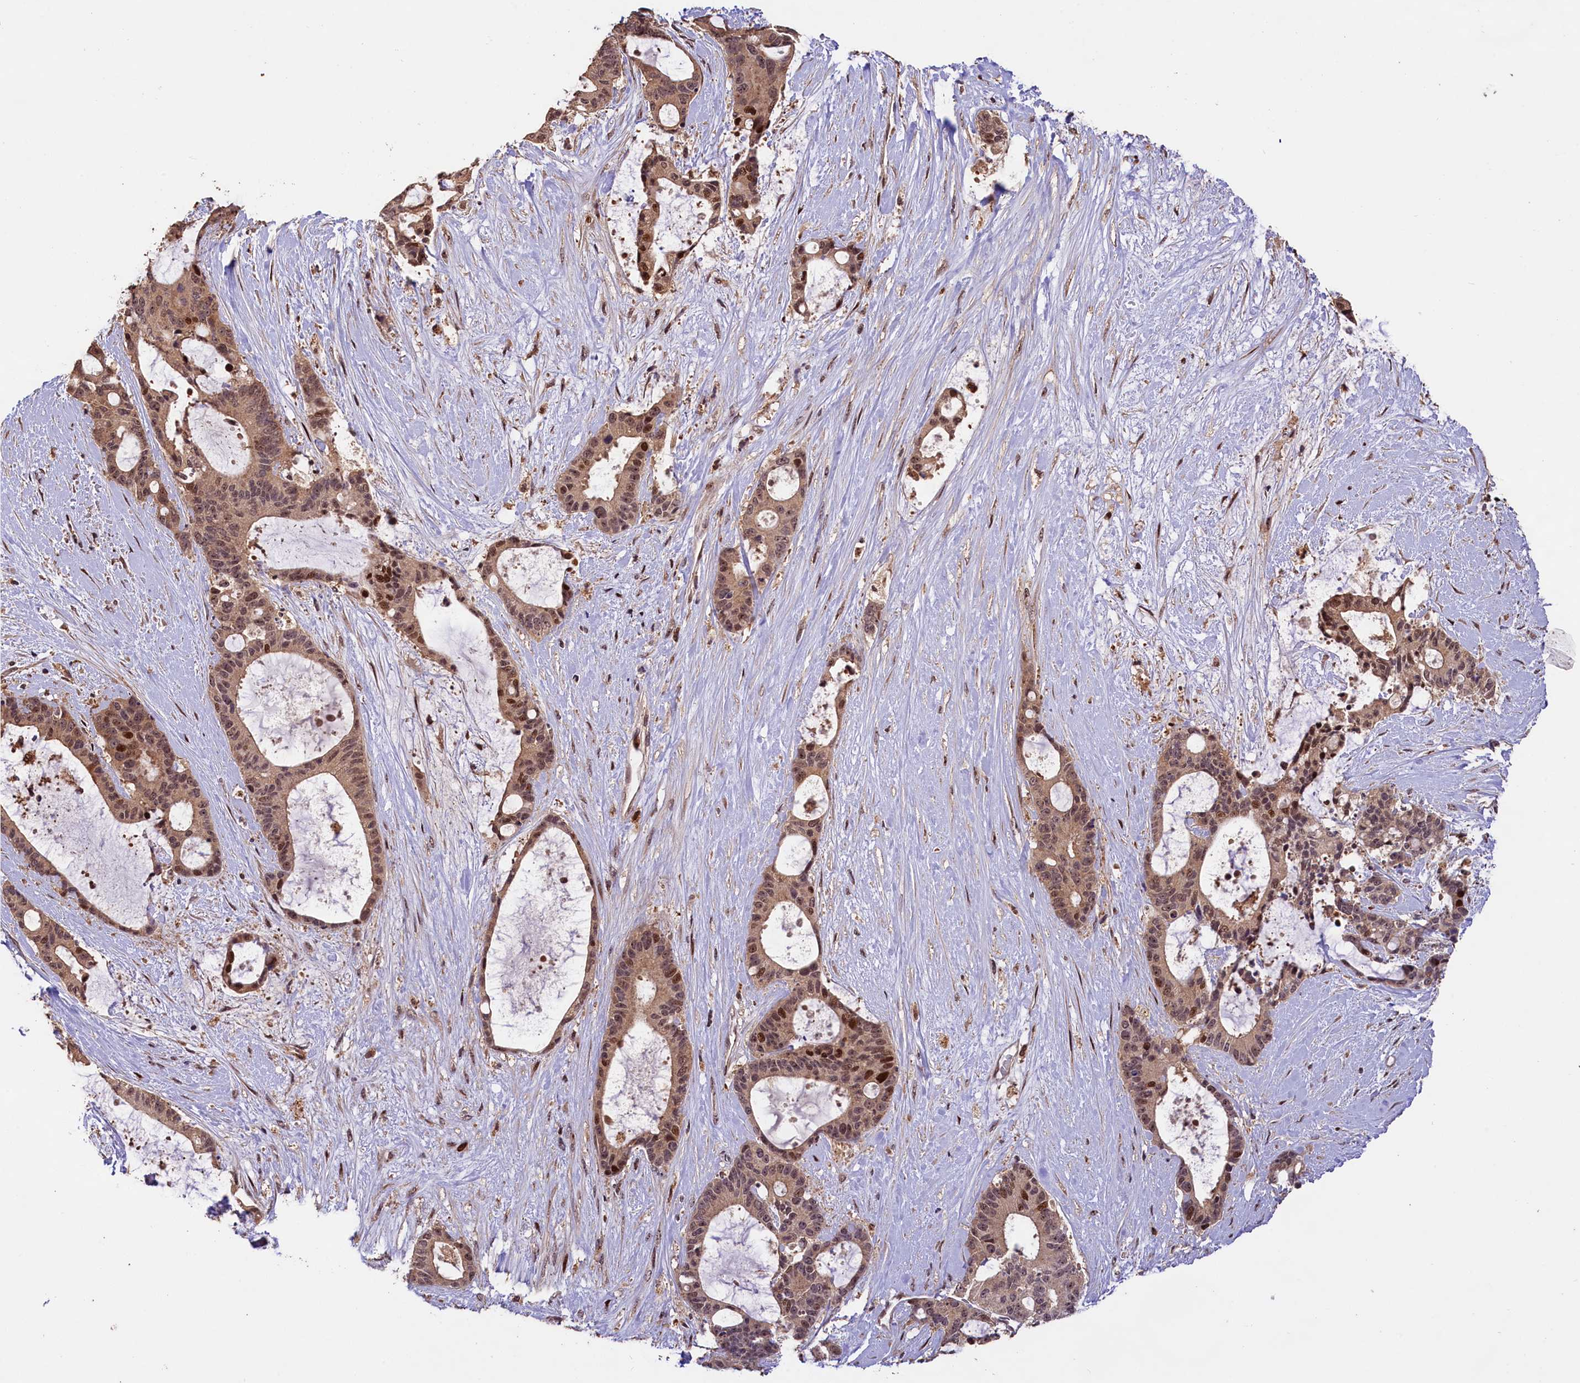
{"staining": {"intensity": "moderate", "quantity": ">75%", "location": "cytoplasmic/membranous,nuclear"}, "tissue": "liver cancer", "cell_type": "Tumor cells", "image_type": "cancer", "snomed": [{"axis": "morphology", "description": "Normal tissue, NOS"}, {"axis": "morphology", "description": "Cholangiocarcinoma"}, {"axis": "topography", "description": "Liver"}, {"axis": "topography", "description": "Peripheral nerve tissue"}], "caption": "High-magnification brightfield microscopy of liver cancer stained with DAB (brown) and counterstained with hematoxylin (blue). tumor cells exhibit moderate cytoplasmic/membranous and nuclear staining is appreciated in about>75% of cells.", "gene": "PHAF1", "patient": {"sex": "female", "age": 73}}